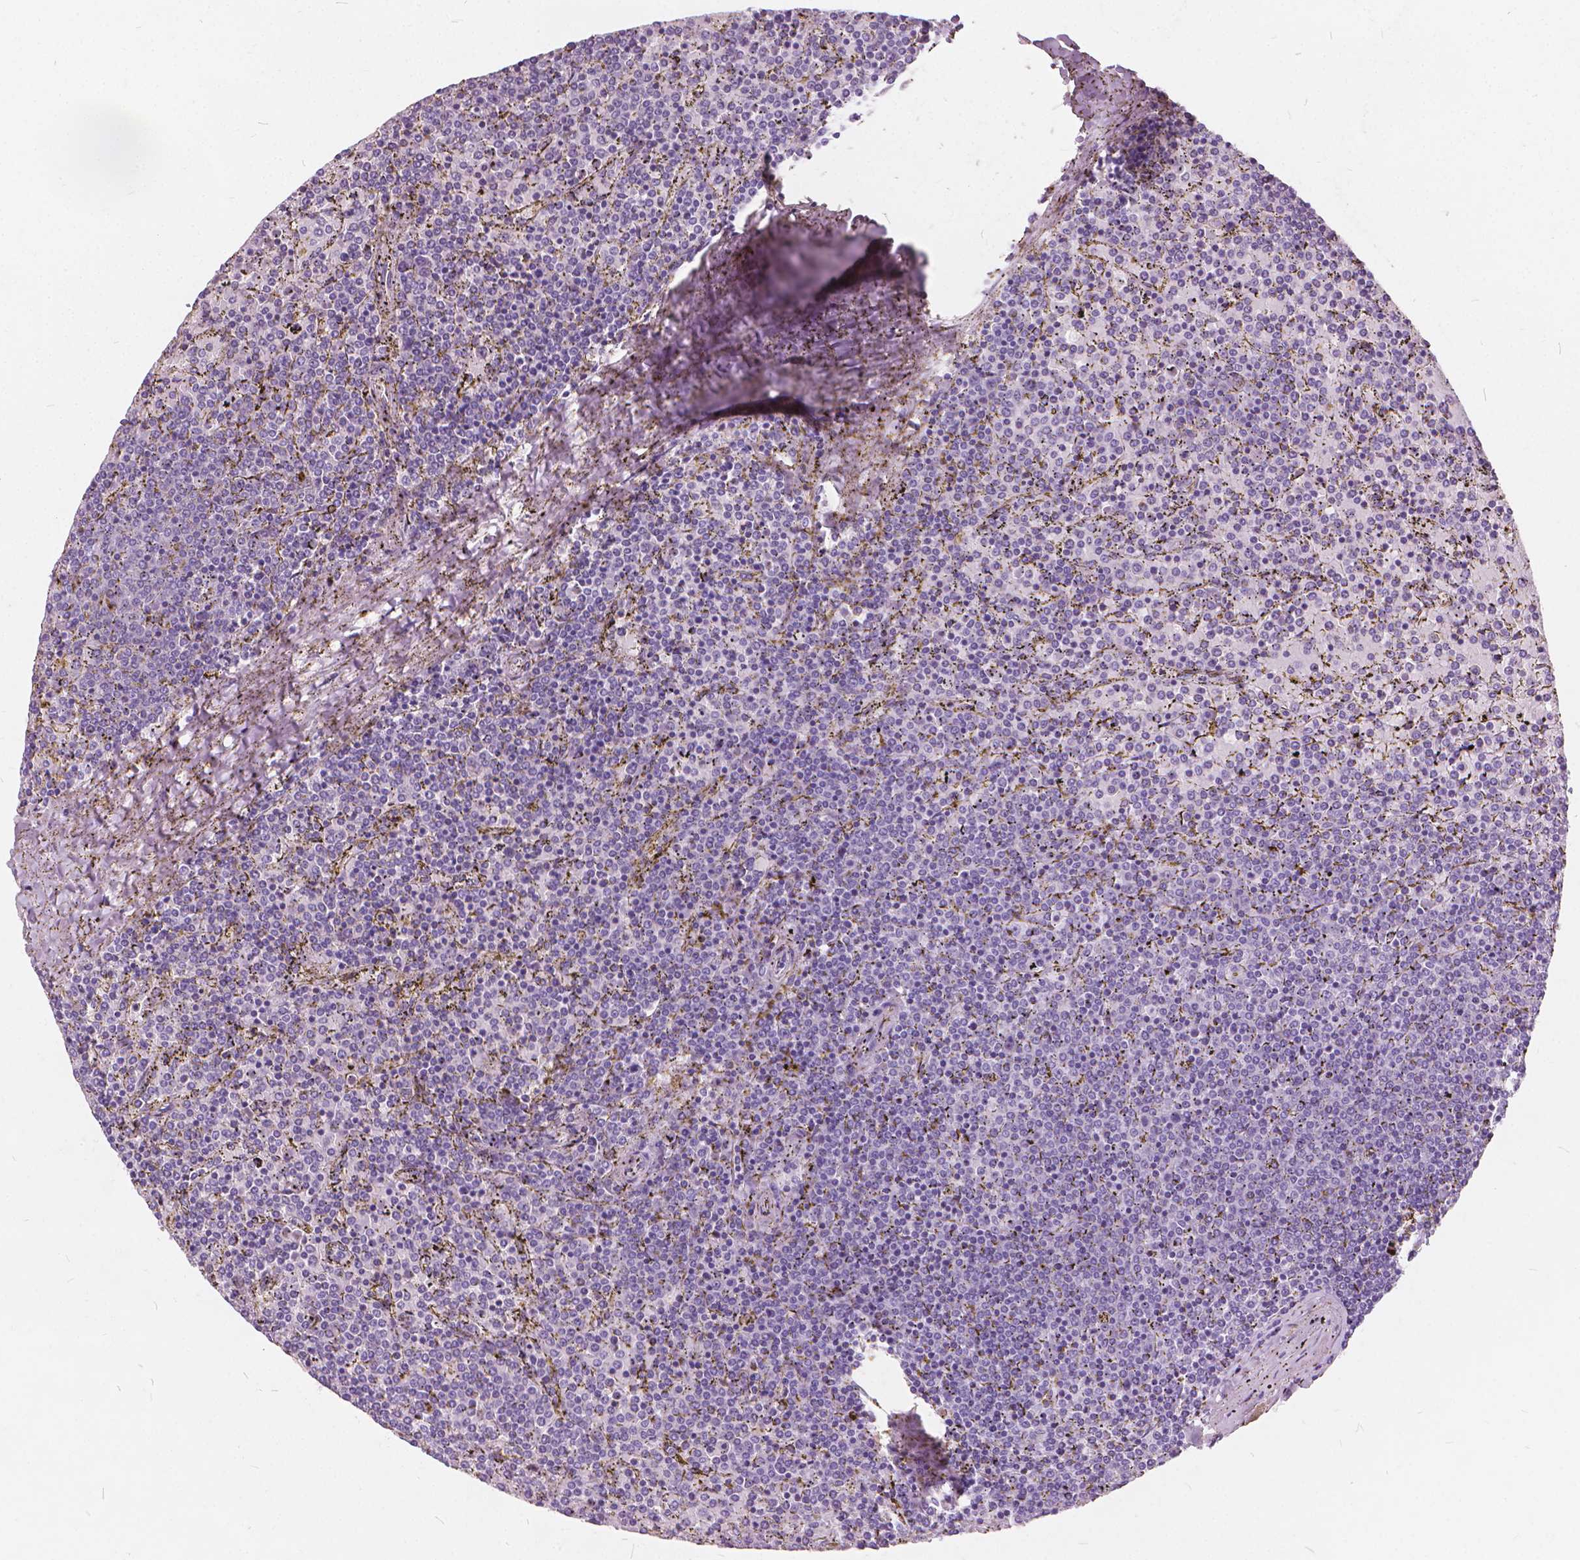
{"staining": {"intensity": "negative", "quantity": "none", "location": "none"}, "tissue": "lymphoma", "cell_type": "Tumor cells", "image_type": "cancer", "snomed": [{"axis": "morphology", "description": "Malignant lymphoma, non-Hodgkin's type, Low grade"}, {"axis": "topography", "description": "Spleen"}], "caption": "IHC of human lymphoma shows no staining in tumor cells. (Stains: DAB immunohistochemistry with hematoxylin counter stain, Microscopy: brightfield microscopy at high magnification).", "gene": "DNM1", "patient": {"sex": "female", "age": 77}}